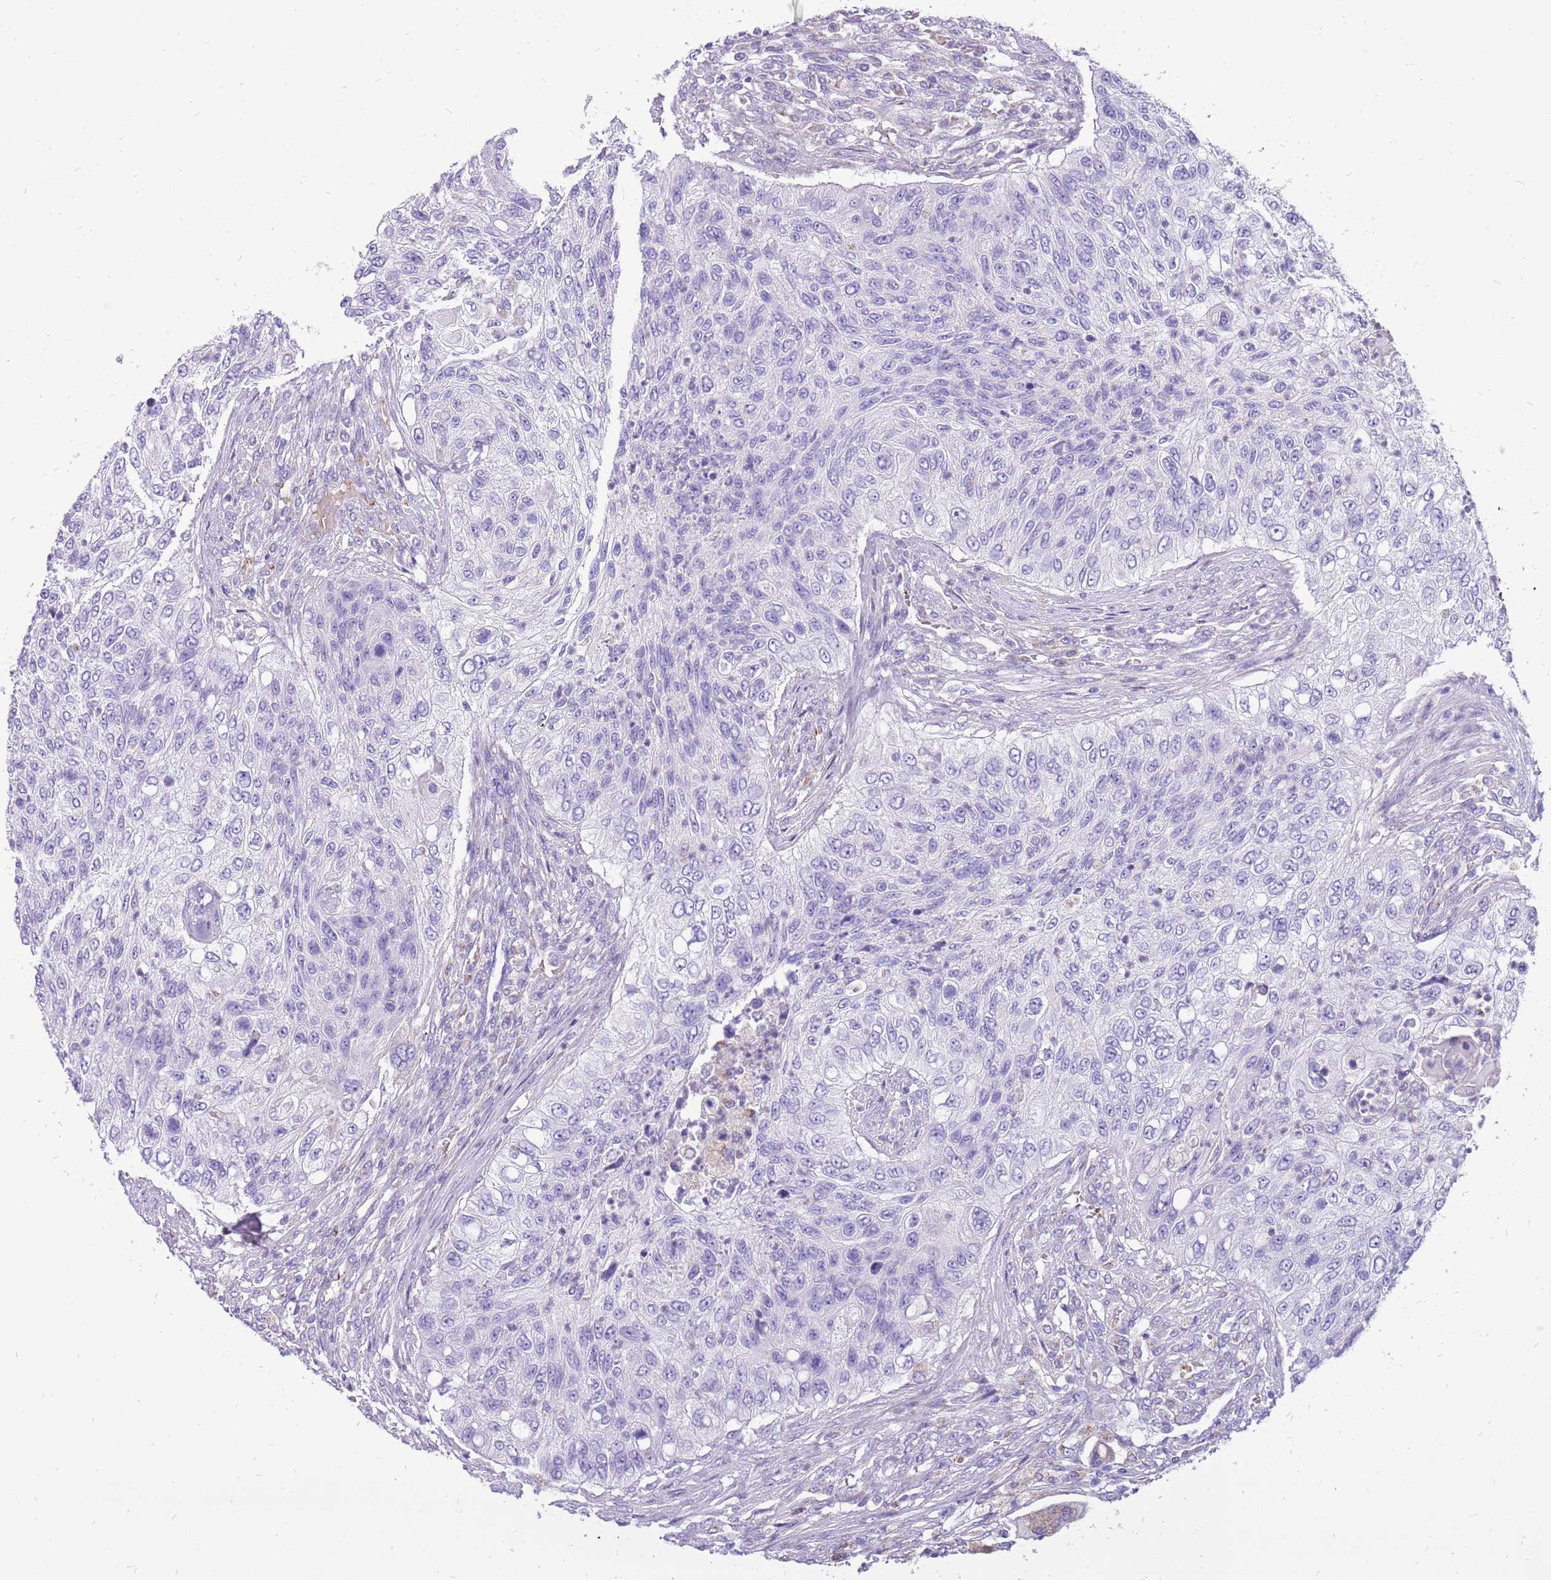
{"staining": {"intensity": "negative", "quantity": "none", "location": "none"}, "tissue": "urothelial cancer", "cell_type": "Tumor cells", "image_type": "cancer", "snomed": [{"axis": "morphology", "description": "Urothelial carcinoma, High grade"}, {"axis": "topography", "description": "Urinary bladder"}], "caption": "Tumor cells are negative for protein expression in human high-grade urothelial carcinoma.", "gene": "PCNX1", "patient": {"sex": "female", "age": 60}}